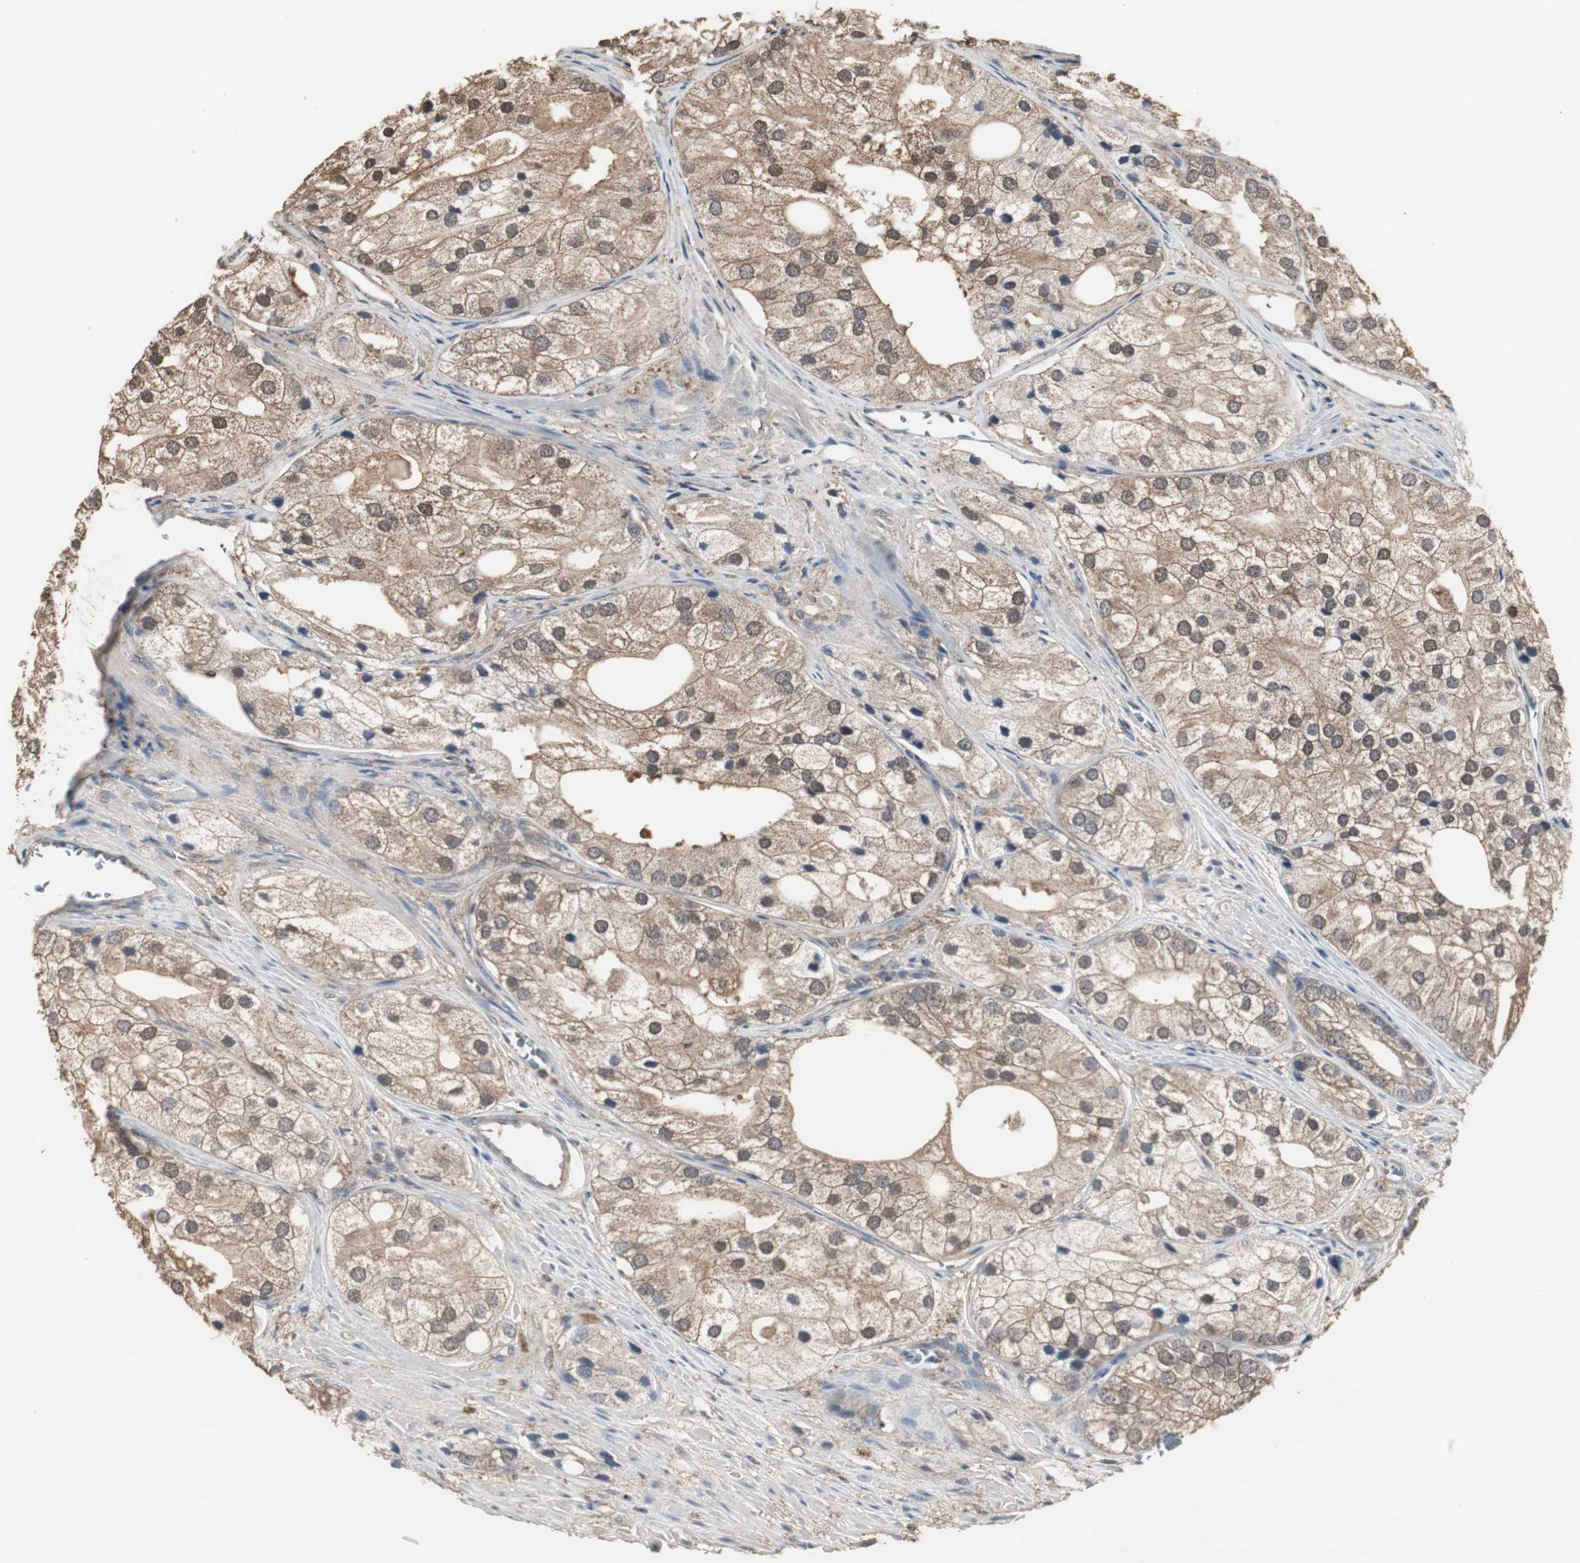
{"staining": {"intensity": "moderate", "quantity": ">75%", "location": "cytoplasmic/membranous,nuclear"}, "tissue": "prostate cancer", "cell_type": "Tumor cells", "image_type": "cancer", "snomed": [{"axis": "morphology", "description": "Adenocarcinoma, Low grade"}, {"axis": "topography", "description": "Prostate"}], "caption": "Moderate cytoplasmic/membranous and nuclear protein positivity is identified in approximately >75% of tumor cells in prostate adenocarcinoma (low-grade). The protein of interest is shown in brown color, while the nuclei are stained blue.", "gene": "HPRT1", "patient": {"sex": "male", "age": 69}}